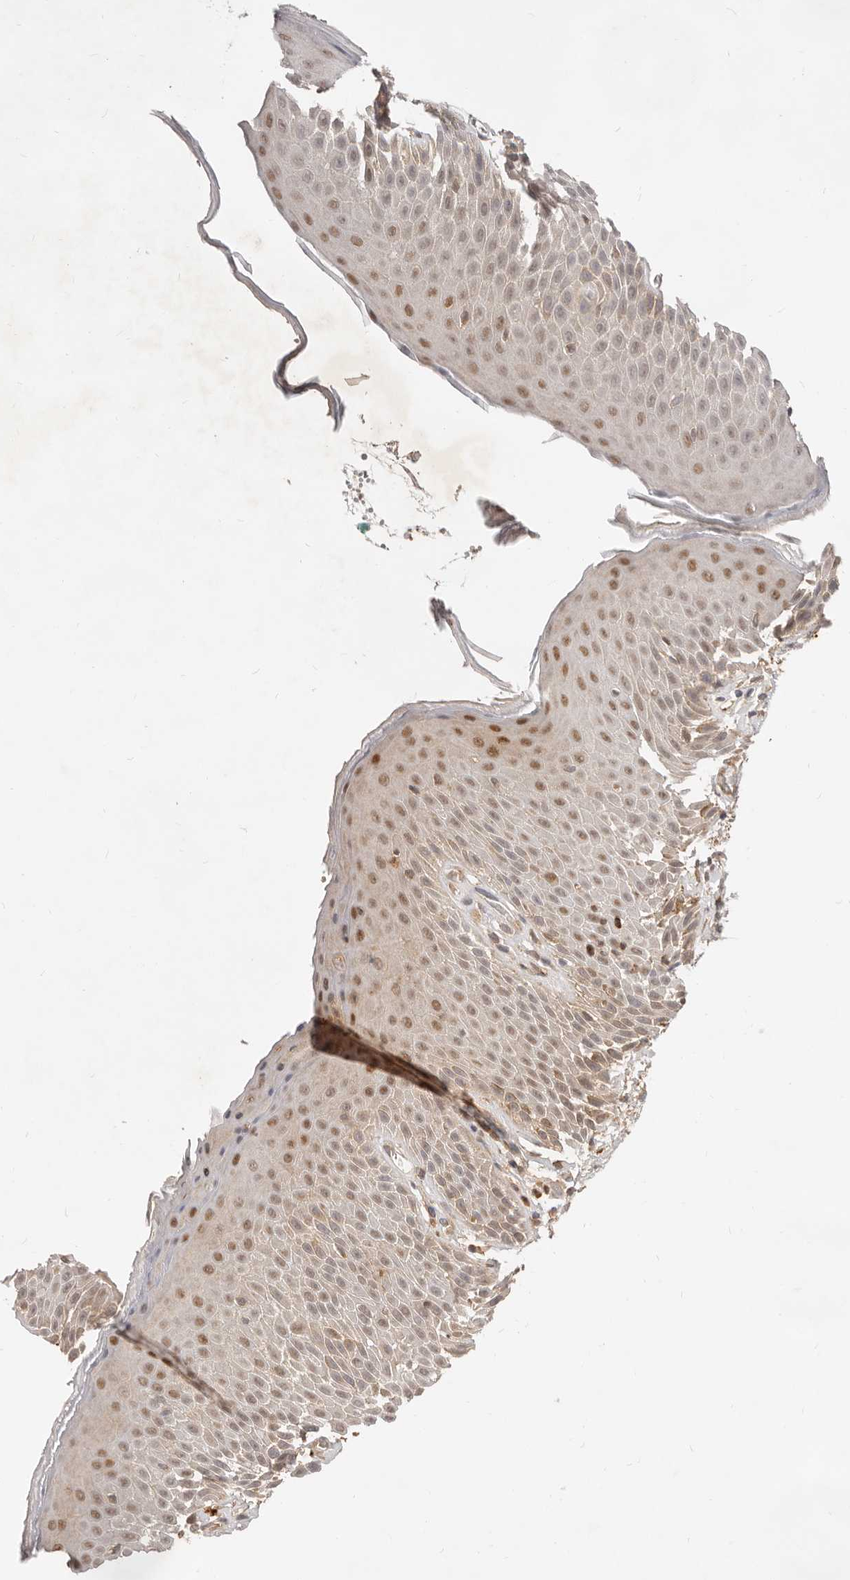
{"staining": {"intensity": "moderate", "quantity": "<25%", "location": "nuclear"}, "tissue": "skin", "cell_type": "Epidermal cells", "image_type": "normal", "snomed": [{"axis": "morphology", "description": "Normal tissue, NOS"}, {"axis": "topography", "description": "Anal"}], "caption": "The image reveals immunohistochemical staining of normal skin. There is moderate nuclear staining is identified in approximately <25% of epidermal cells. (IHC, brightfield microscopy, high magnification).", "gene": "USP49", "patient": {"sex": "male", "age": 74}}